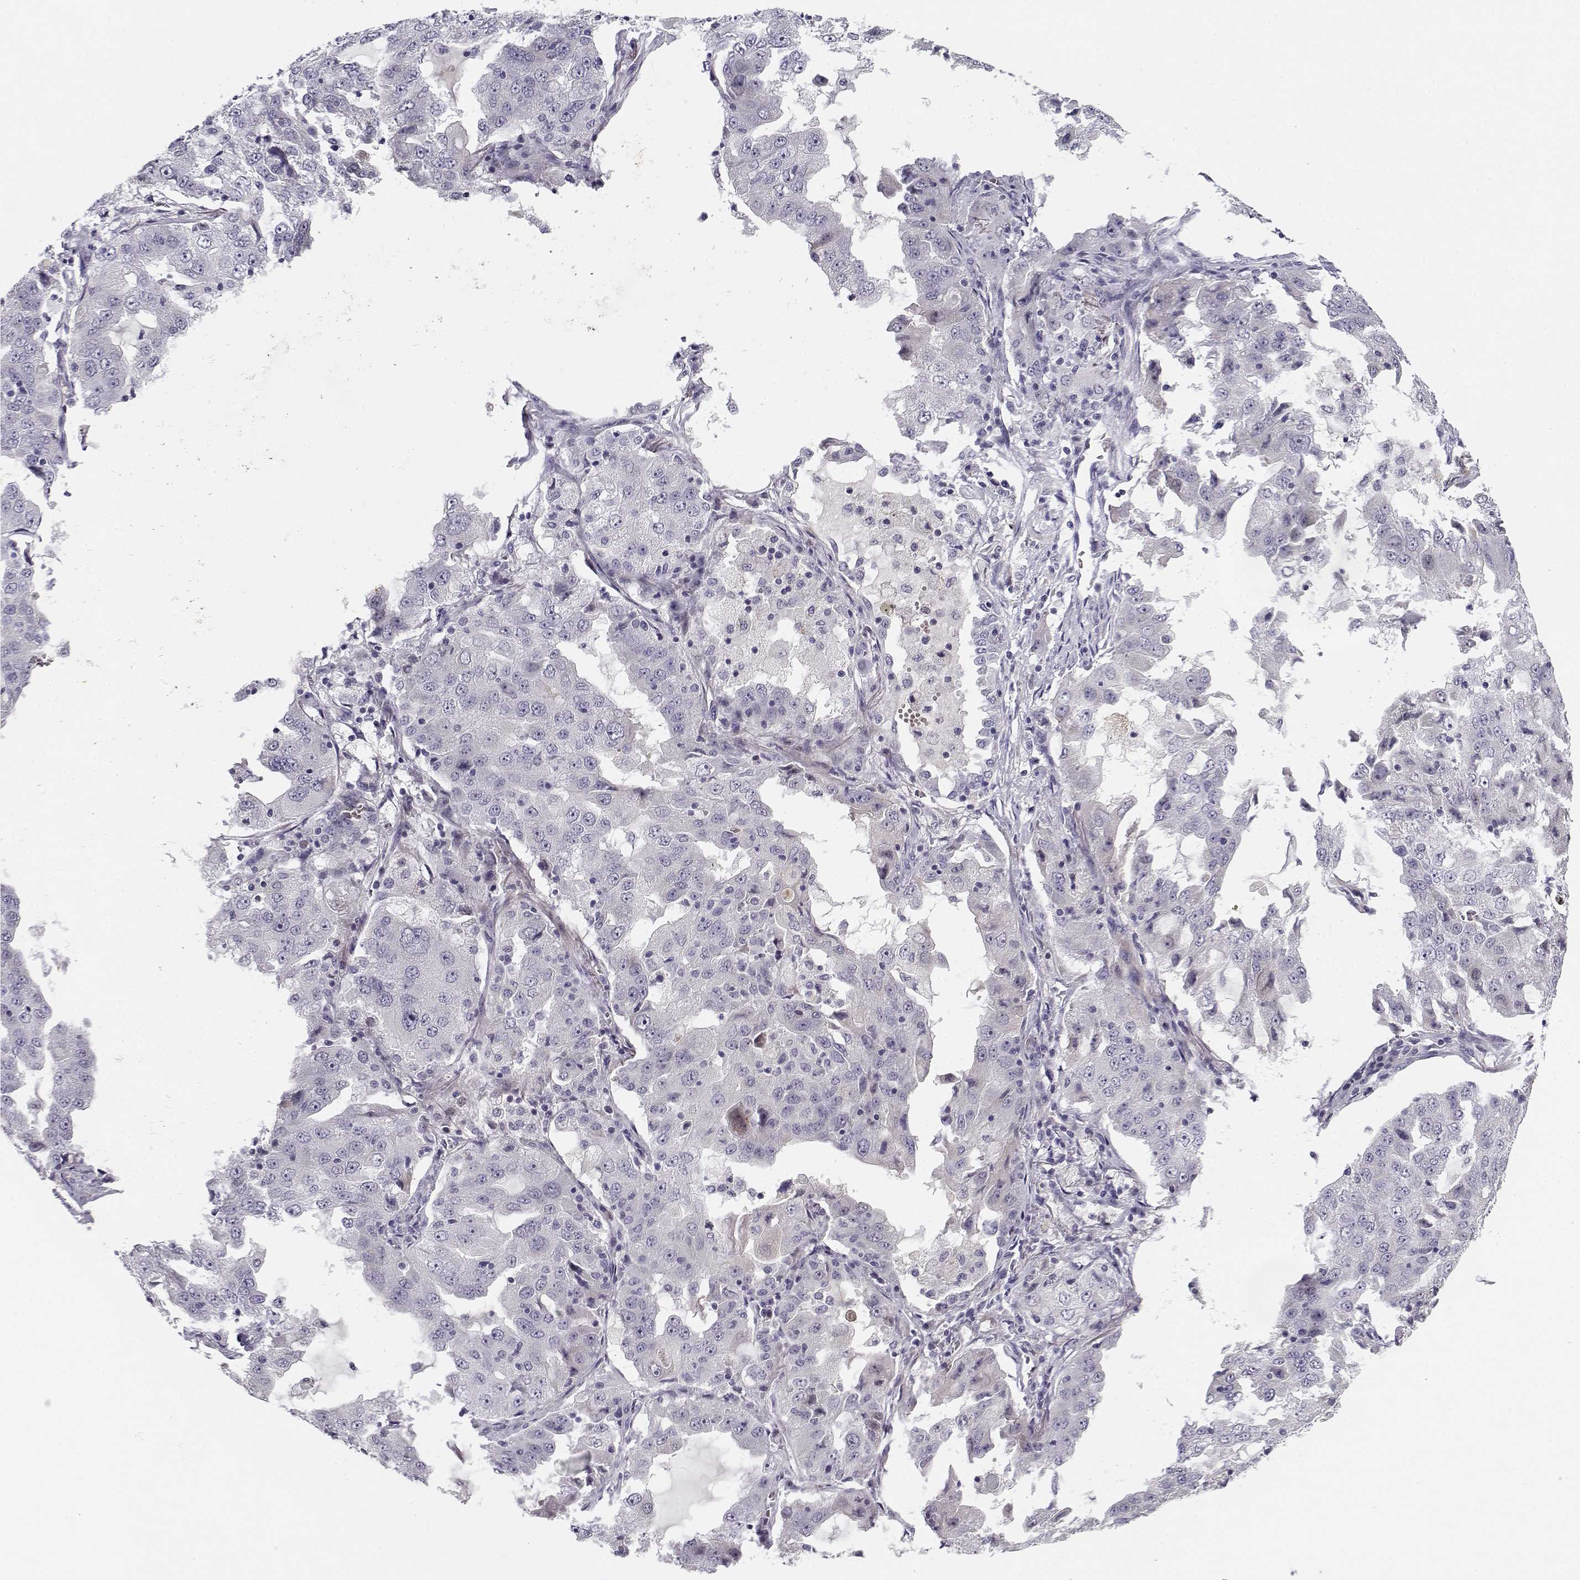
{"staining": {"intensity": "negative", "quantity": "none", "location": "none"}, "tissue": "lung cancer", "cell_type": "Tumor cells", "image_type": "cancer", "snomed": [{"axis": "morphology", "description": "Adenocarcinoma, NOS"}, {"axis": "topography", "description": "Lung"}], "caption": "Immunohistochemical staining of human adenocarcinoma (lung) shows no significant expression in tumor cells. (Immunohistochemistry (ihc), brightfield microscopy, high magnification).", "gene": "DDX25", "patient": {"sex": "female", "age": 61}}